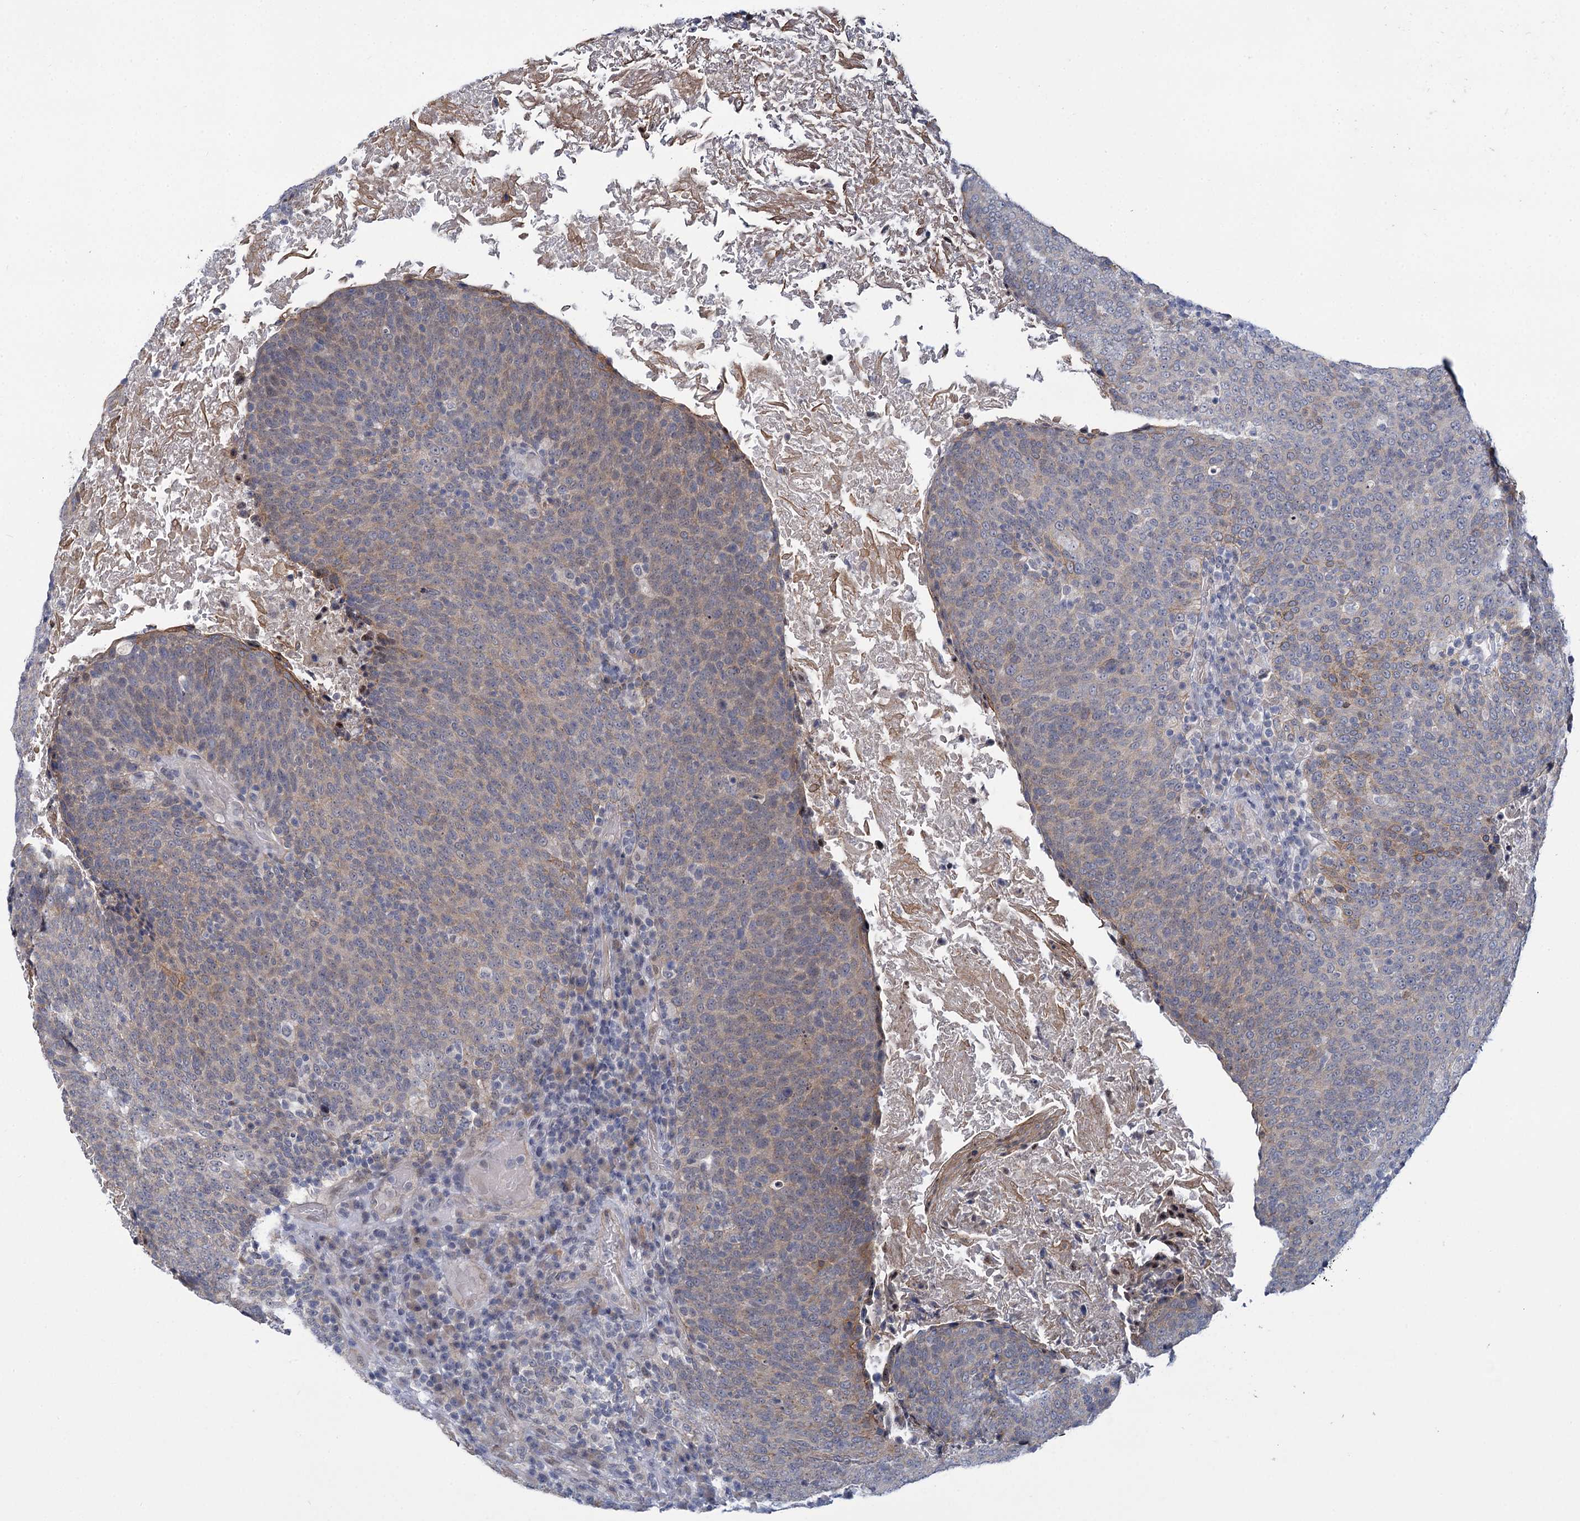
{"staining": {"intensity": "weak", "quantity": "25%-75%", "location": "cytoplasmic/membranous"}, "tissue": "head and neck cancer", "cell_type": "Tumor cells", "image_type": "cancer", "snomed": [{"axis": "morphology", "description": "Squamous cell carcinoma, NOS"}, {"axis": "morphology", "description": "Squamous cell carcinoma, metastatic, NOS"}, {"axis": "topography", "description": "Lymph node"}, {"axis": "topography", "description": "Head-Neck"}], "caption": "Brown immunohistochemical staining in human head and neck cancer exhibits weak cytoplasmic/membranous staining in approximately 25%-75% of tumor cells.", "gene": "MBLAC2", "patient": {"sex": "male", "age": 62}}